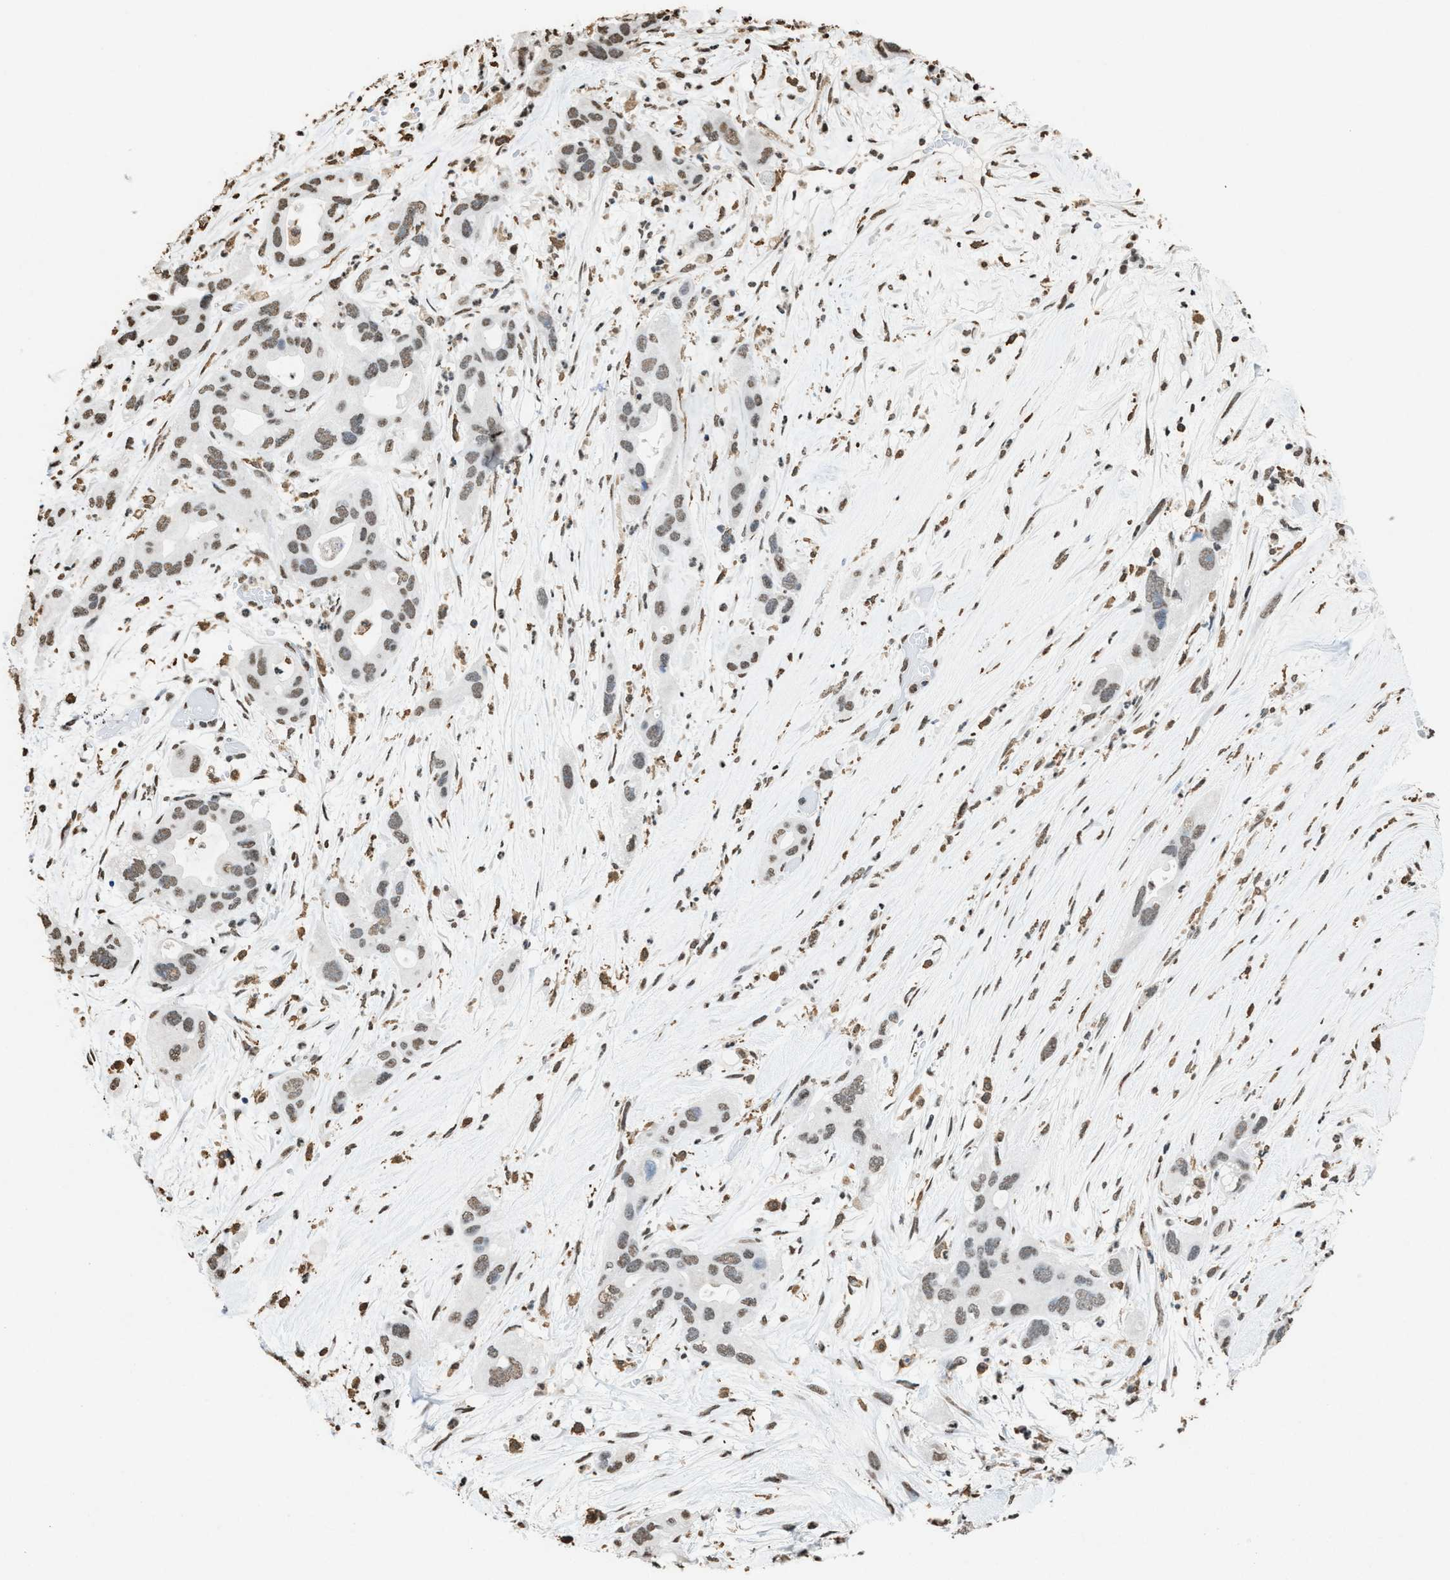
{"staining": {"intensity": "weak", "quantity": ">75%", "location": "nuclear"}, "tissue": "pancreatic cancer", "cell_type": "Tumor cells", "image_type": "cancer", "snomed": [{"axis": "morphology", "description": "Adenocarcinoma, NOS"}, {"axis": "topography", "description": "Pancreas"}], "caption": "Pancreatic cancer stained for a protein demonstrates weak nuclear positivity in tumor cells.", "gene": "NUP88", "patient": {"sex": "female", "age": 71}}